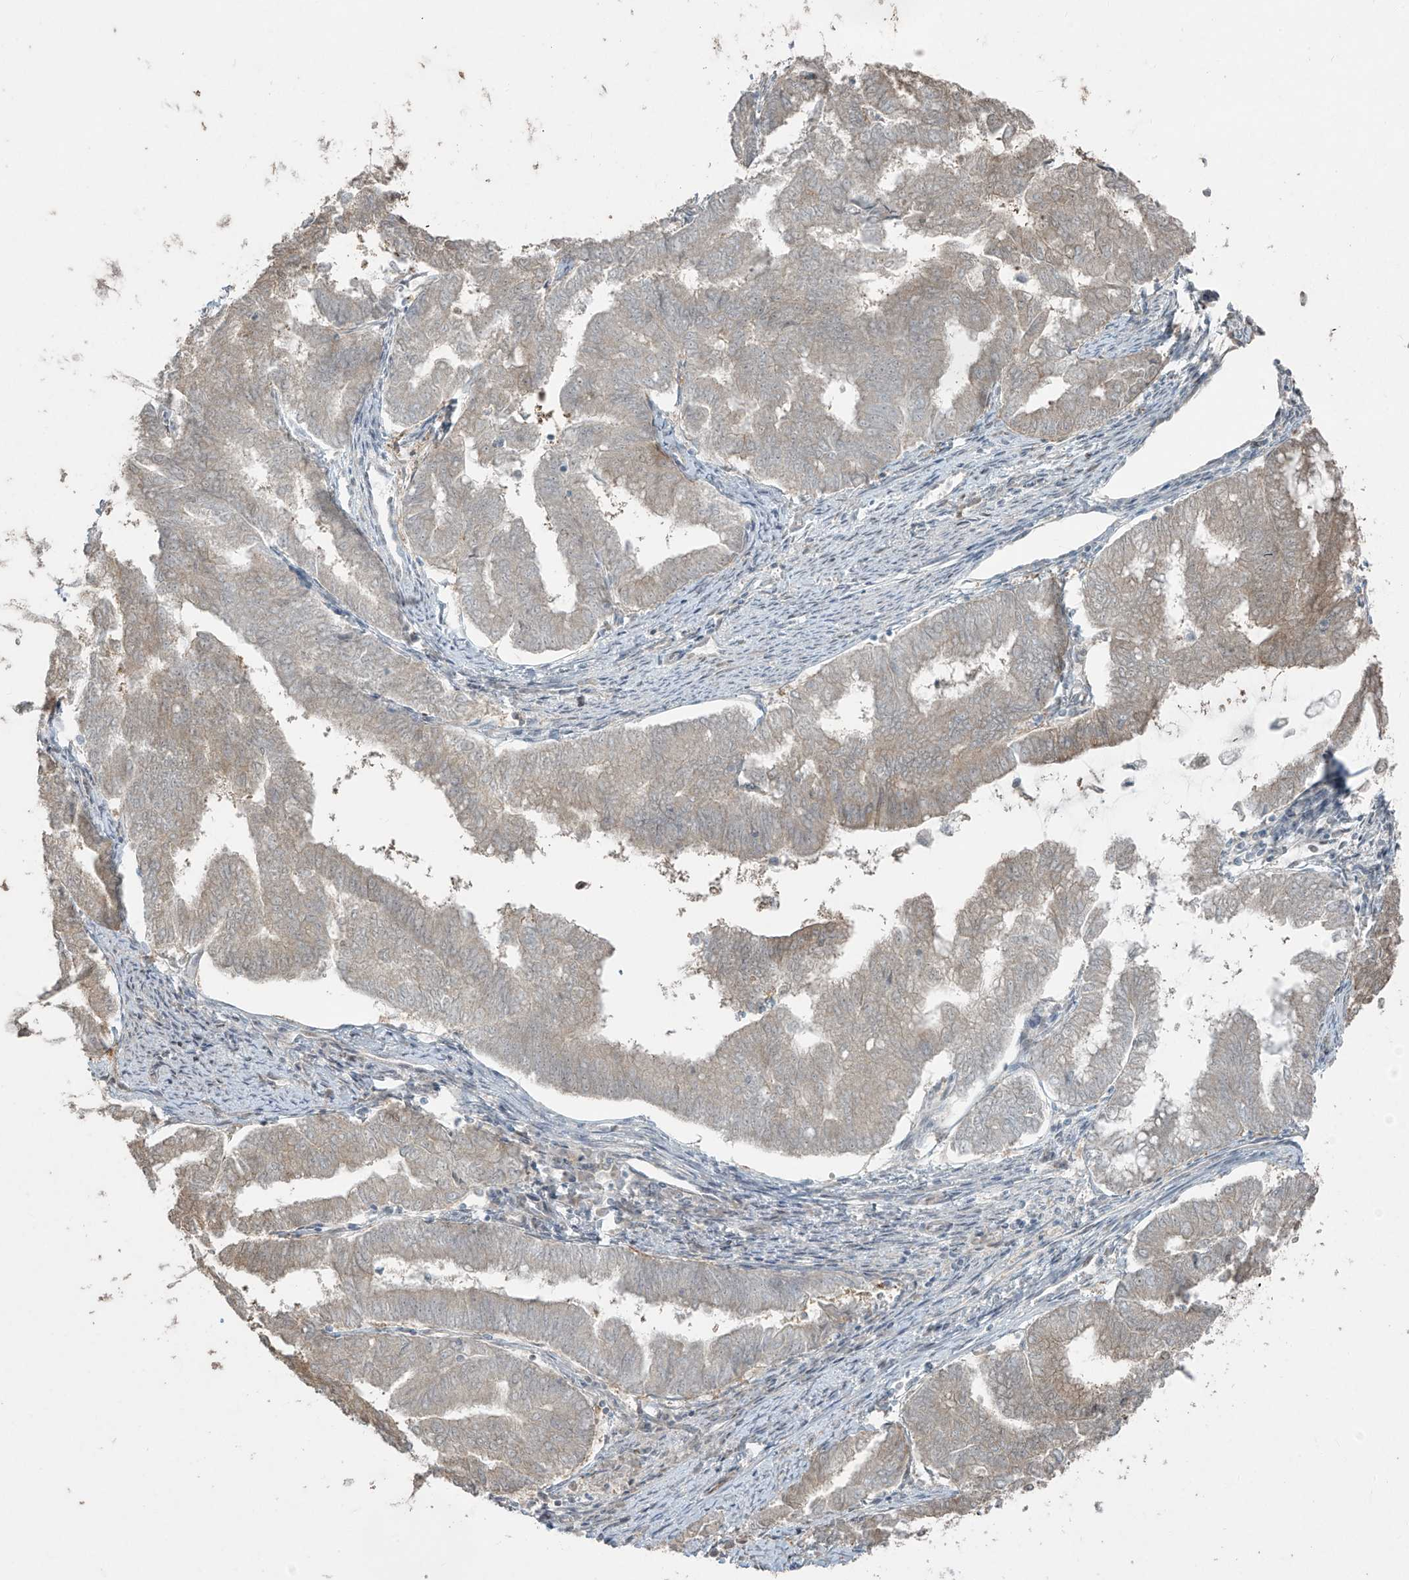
{"staining": {"intensity": "negative", "quantity": "none", "location": "none"}, "tissue": "endometrial cancer", "cell_type": "Tumor cells", "image_type": "cancer", "snomed": [{"axis": "morphology", "description": "Adenocarcinoma, NOS"}, {"axis": "topography", "description": "Endometrium"}], "caption": "Histopathology image shows no significant protein staining in tumor cells of endometrial cancer.", "gene": "TTC22", "patient": {"sex": "female", "age": 79}}